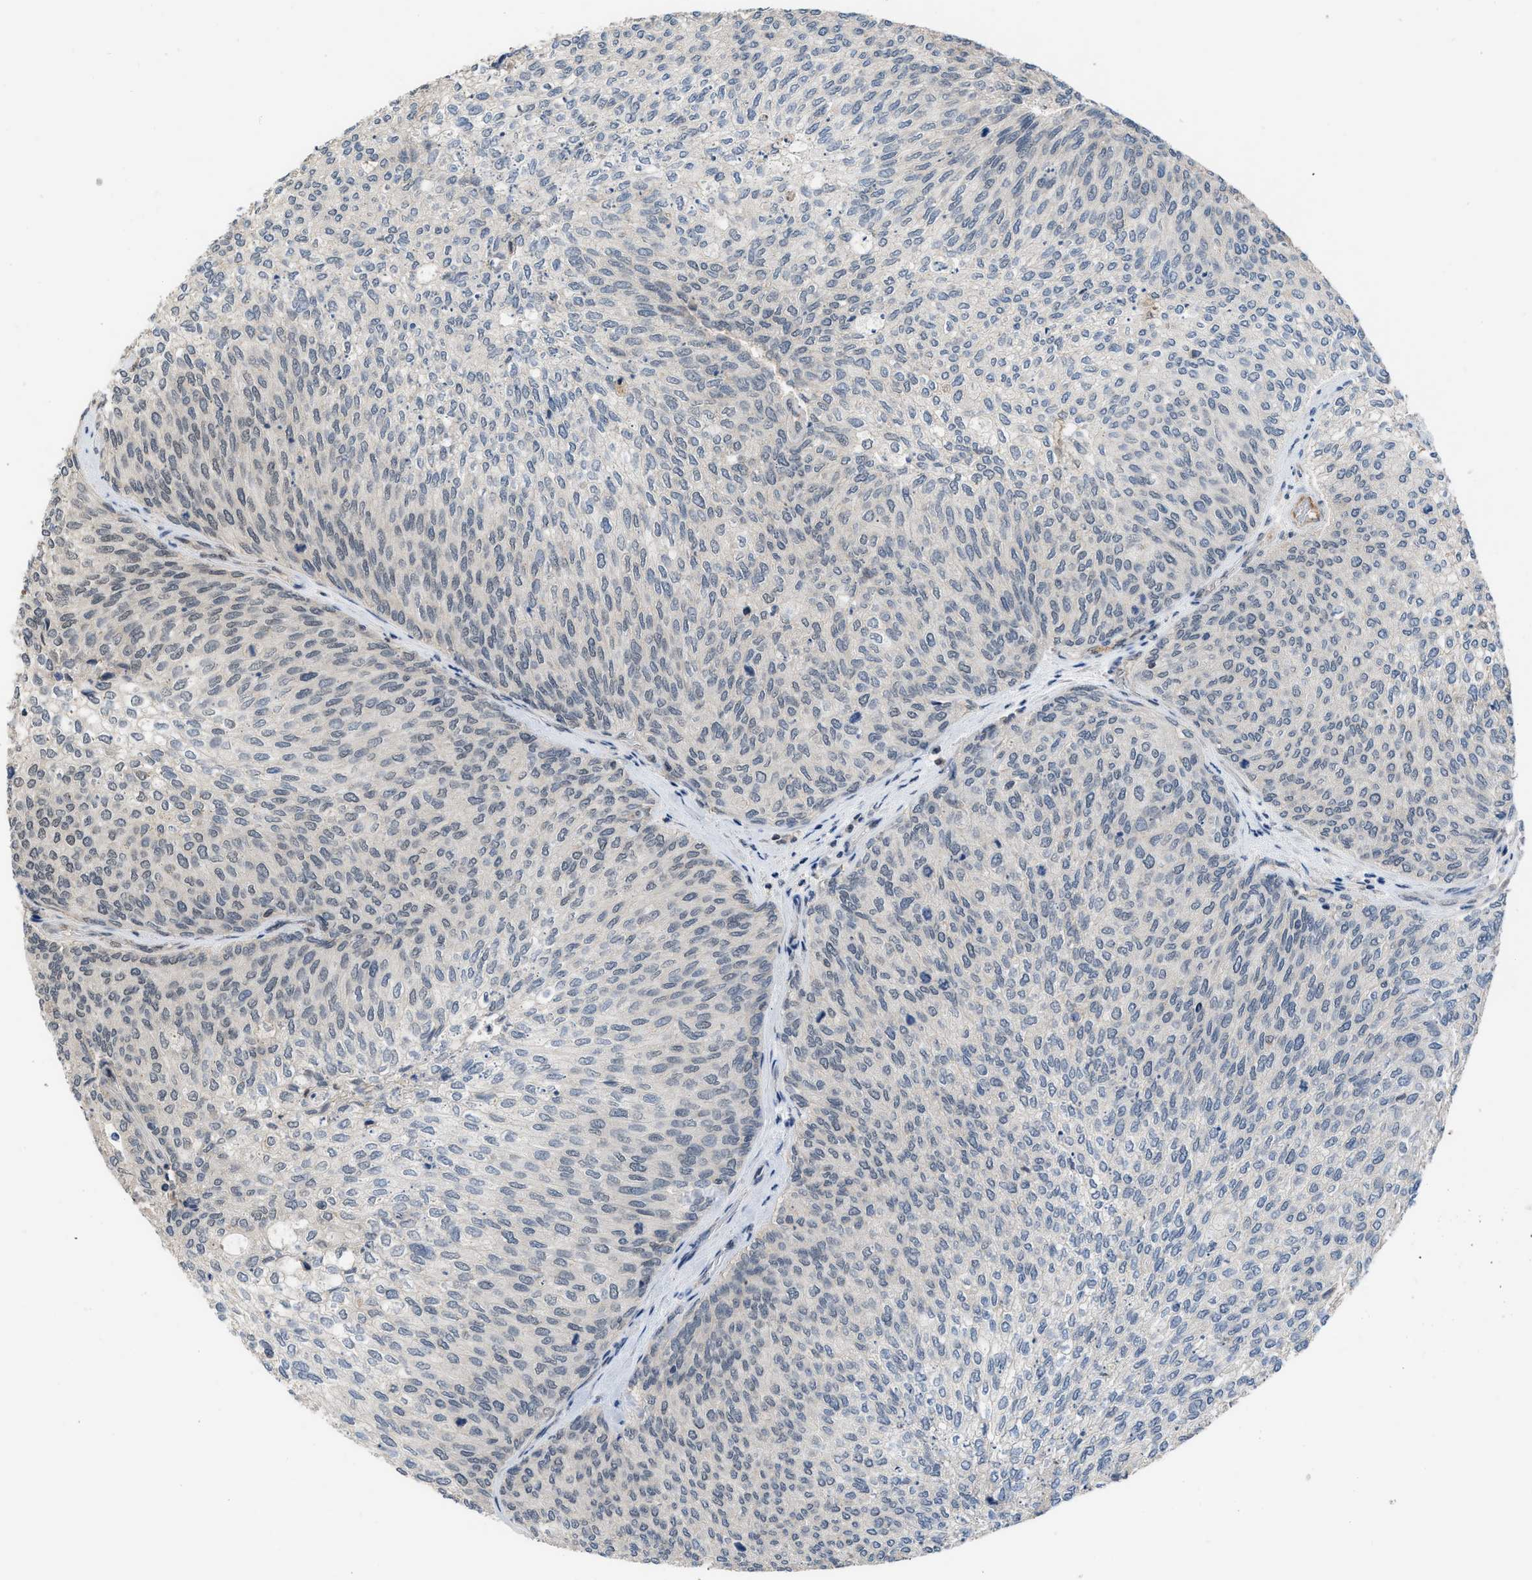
{"staining": {"intensity": "weak", "quantity": "25%-75%", "location": "nuclear"}, "tissue": "urothelial cancer", "cell_type": "Tumor cells", "image_type": "cancer", "snomed": [{"axis": "morphology", "description": "Urothelial carcinoma, Low grade"}, {"axis": "topography", "description": "Urinary bladder"}], "caption": "There is low levels of weak nuclear expression in tumor cells of urothelial carcinoma (low-grade), as demonstrated by immunohistochemical staining (brown color).", "gene": "TERF2IP", "patient": {"sex": "female", "age": 79}}